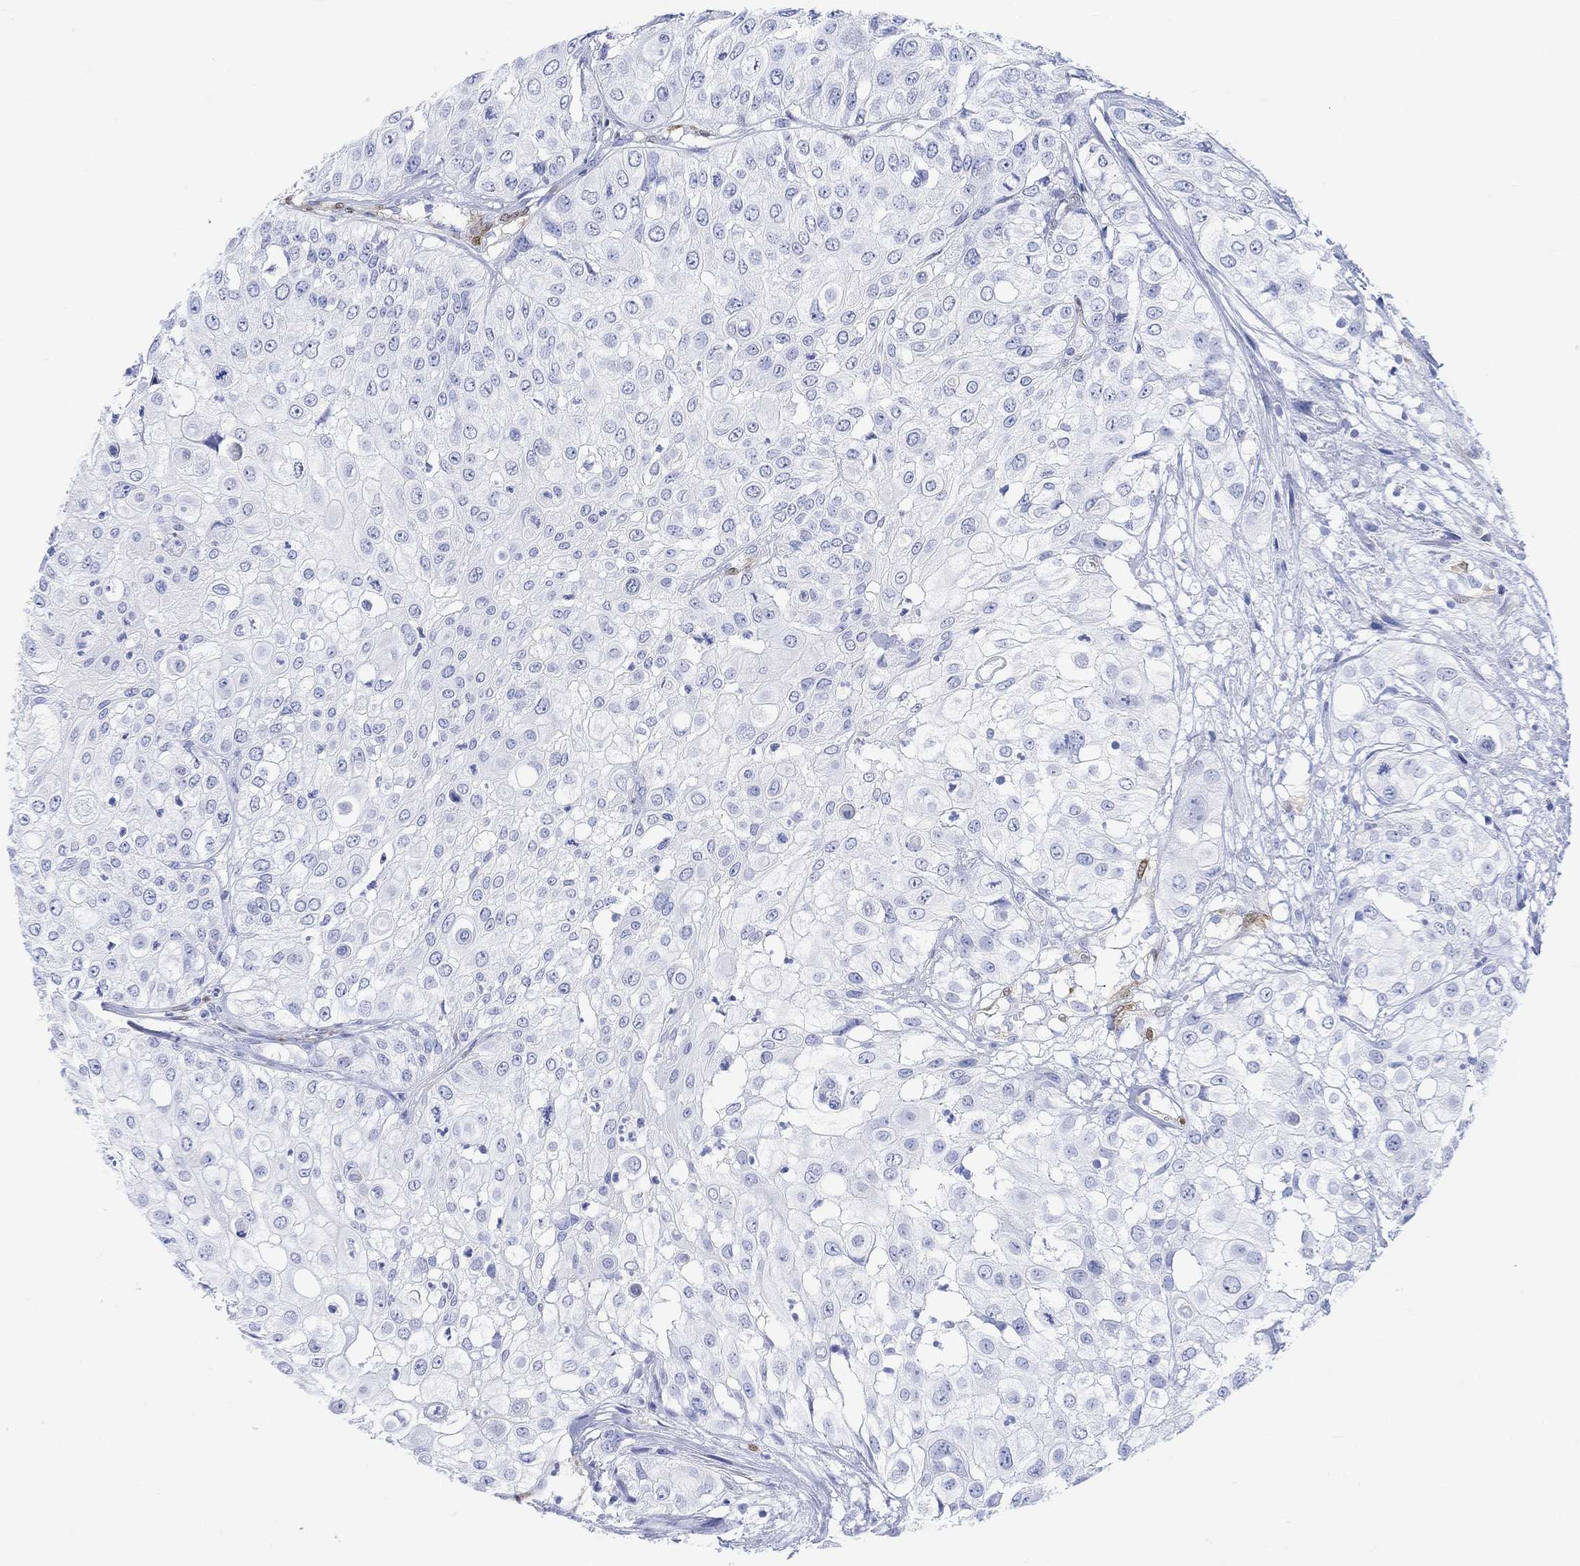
{"staining": {"intensity": "moderate", "quantity": "<25%", "location": "cytoplasmic/membranous,nuclear"}, "tissue": "urothelial cancer", "cell_type": "Tumor cells", "image_type": "cancer", "snomed": [{"axis": "morphology", "description": "Urothelial carcinoma, High grade"}, {"axis": "topography", "description": "Urinary bladder"}], "caption": "An immunohistochemistry (IHC) image of tumor tissue is shown. Protein staining in brown labels moderate cytoplasmic/membranous and nuclear positivity in urothelial cancer within tumor cells.", "gene": "TPPP3", "patient": {"sex": "female", "age": 79}}